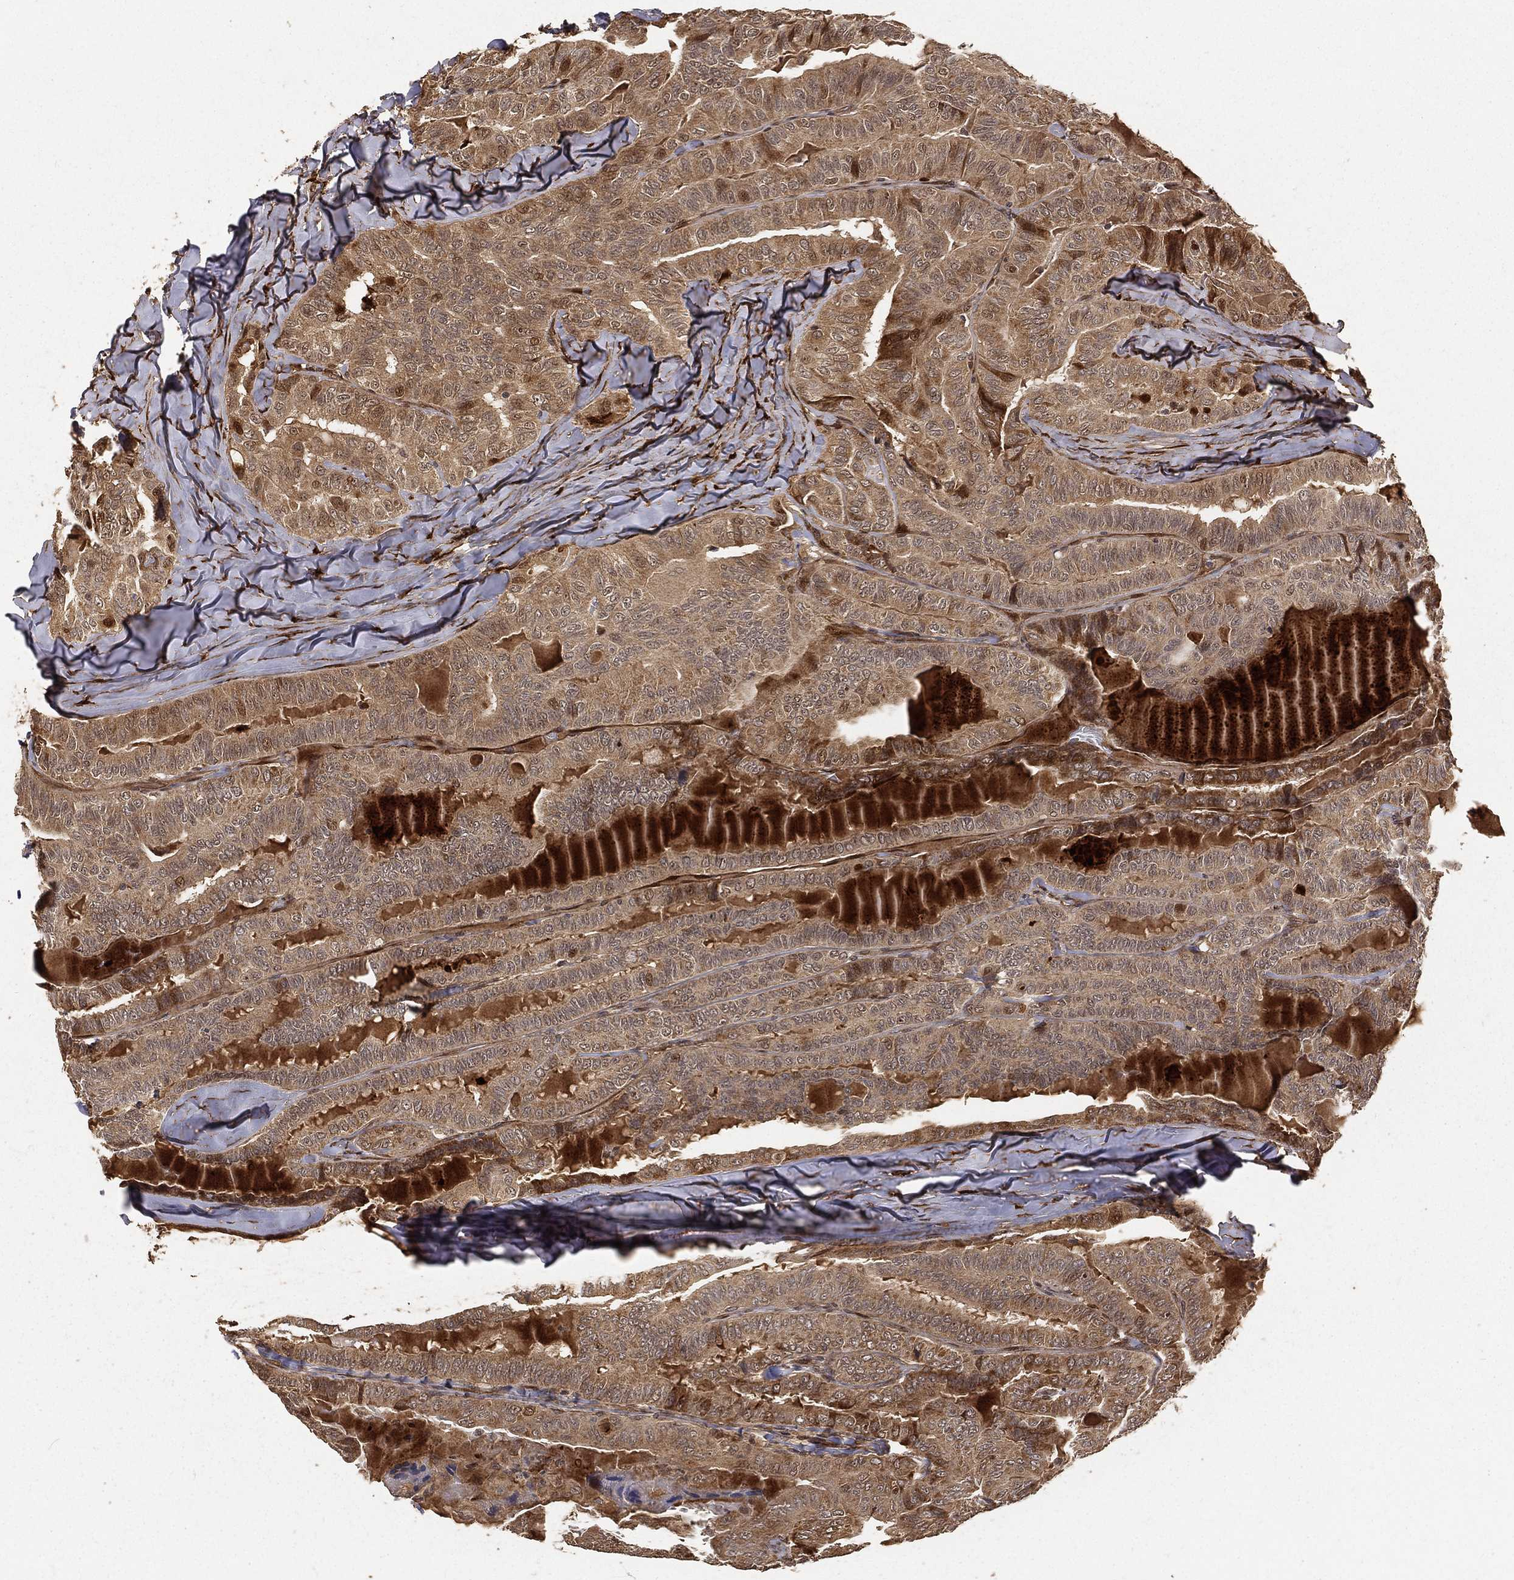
{"staining": {"intensity": "moderate", "quantity": ">75%", "location": "cytoplasmic/membranous"}, "tissue": "thyroid cancer", "cell_type": "Tumor cells", "image_type": "cancer", "snomed": [{"axis": "morphology", "description": "Papillary adenocarcinoma, NOS"}, {"axis": "topography", "description": "Thyroid gland"}], "caption": "Immunohistochemical staining of thyroid cancer displays moderate cytoplasmic/membranous protein positivity in about >75% of tumor cells. (IHC, brightfield microscopy, high magnification).", "gene": "MAPK1", "patient": {"sex": "female", "age": 68}}